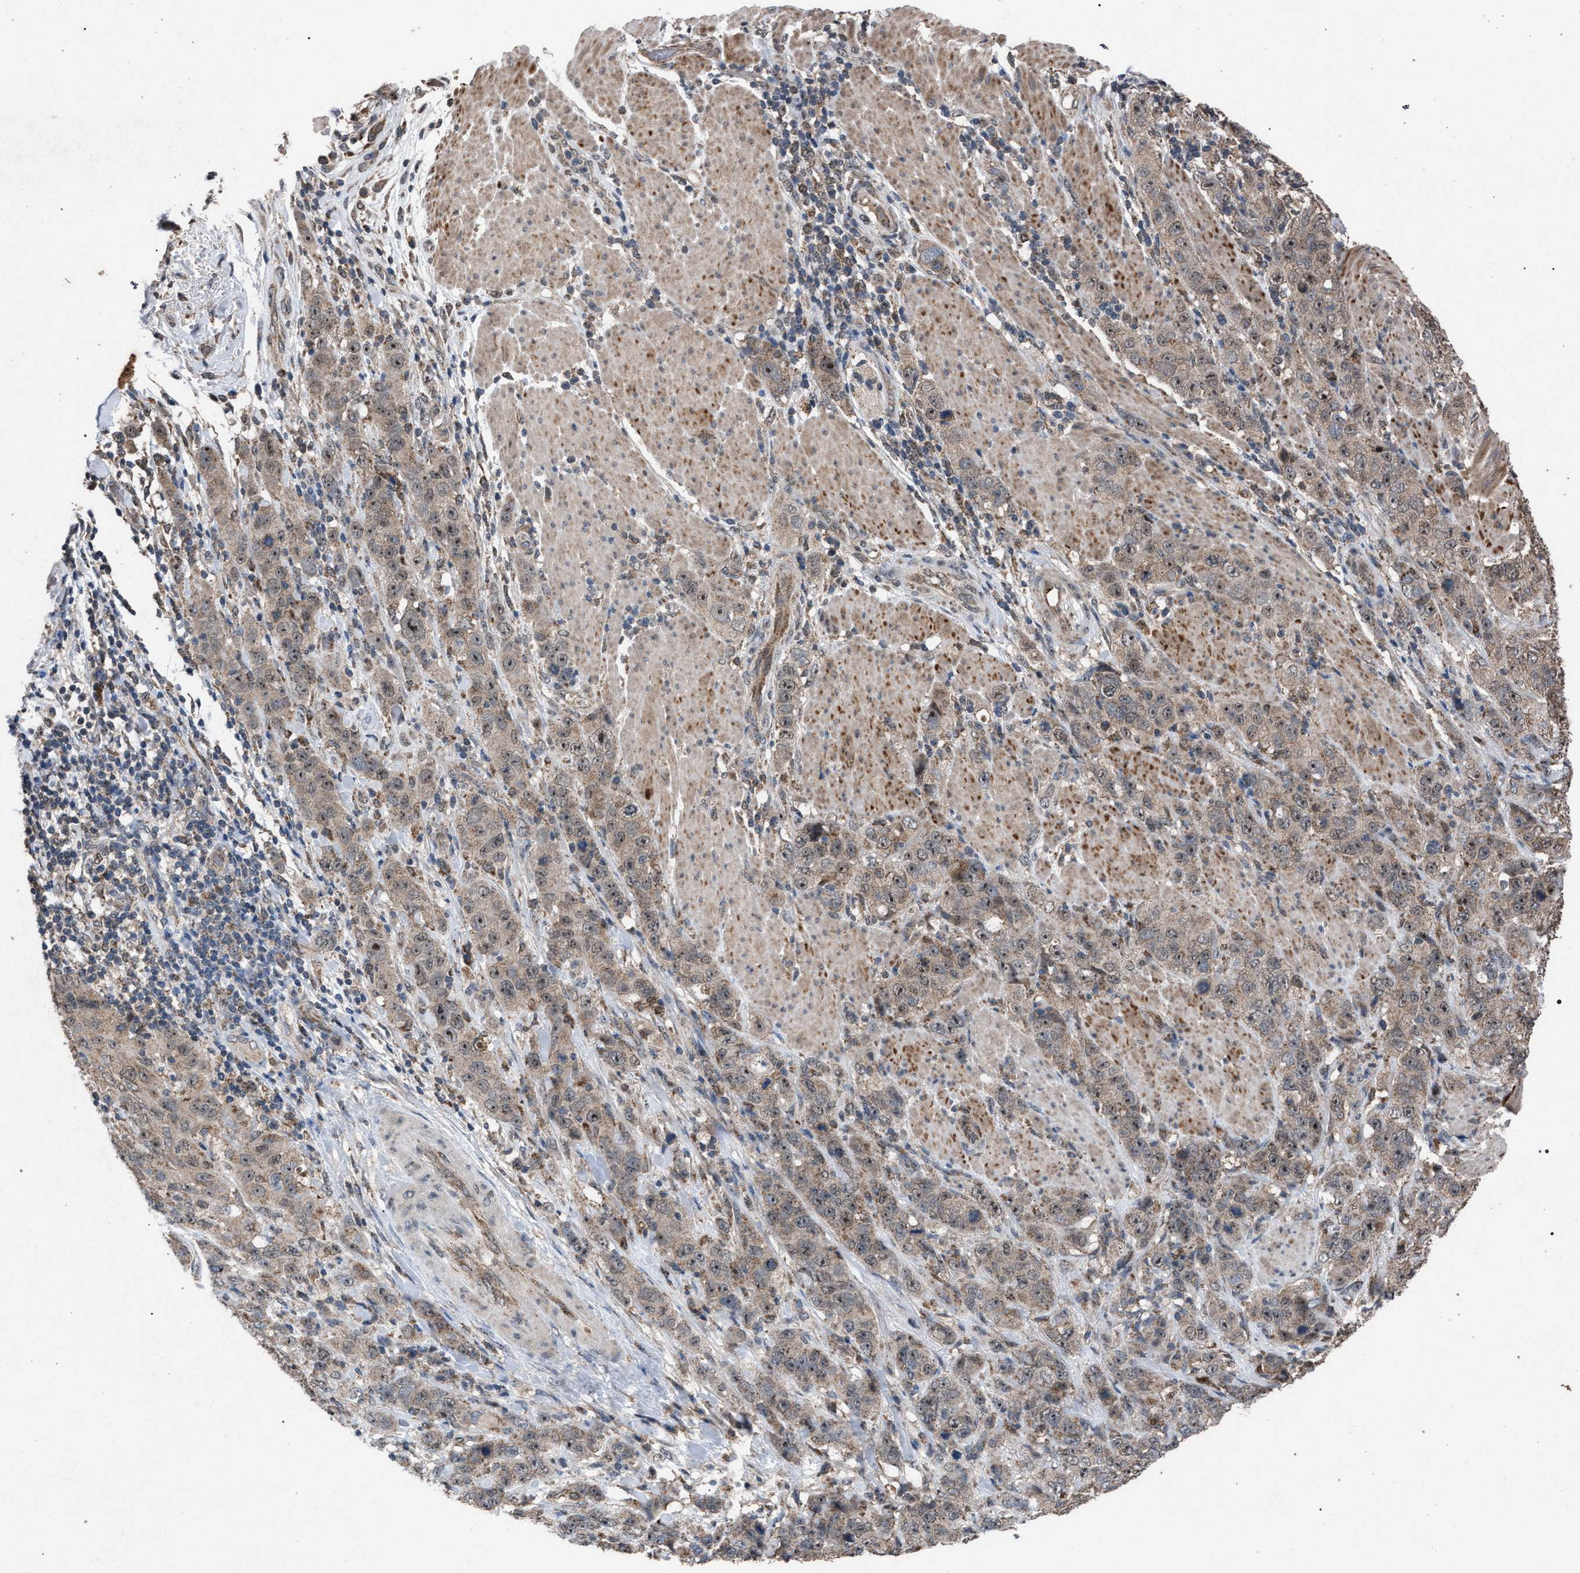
{"staining": {"intensity": "moderate", "quantity": ">75%", "location": "cytoplasmic/membranous,nuclear"}, "tissue": "stomach cancer", "cell_type": "Tumor cells", "image_type": "cancer", "snomed": [{"axis": "morphology", "description": "Adenocarcinoma, NOS"}, {"axis": "topography", "description": "Stomach"}], "caption": "Human adenocarcinoma (stomach) stained for a protein (brown) reveals moderate cytoplasmic/membranous and nuclear positive positivity in approximately >75% of tumor cells.", "gene": "HSD17B4", "patient": {"sex": "male", "age": 48}}